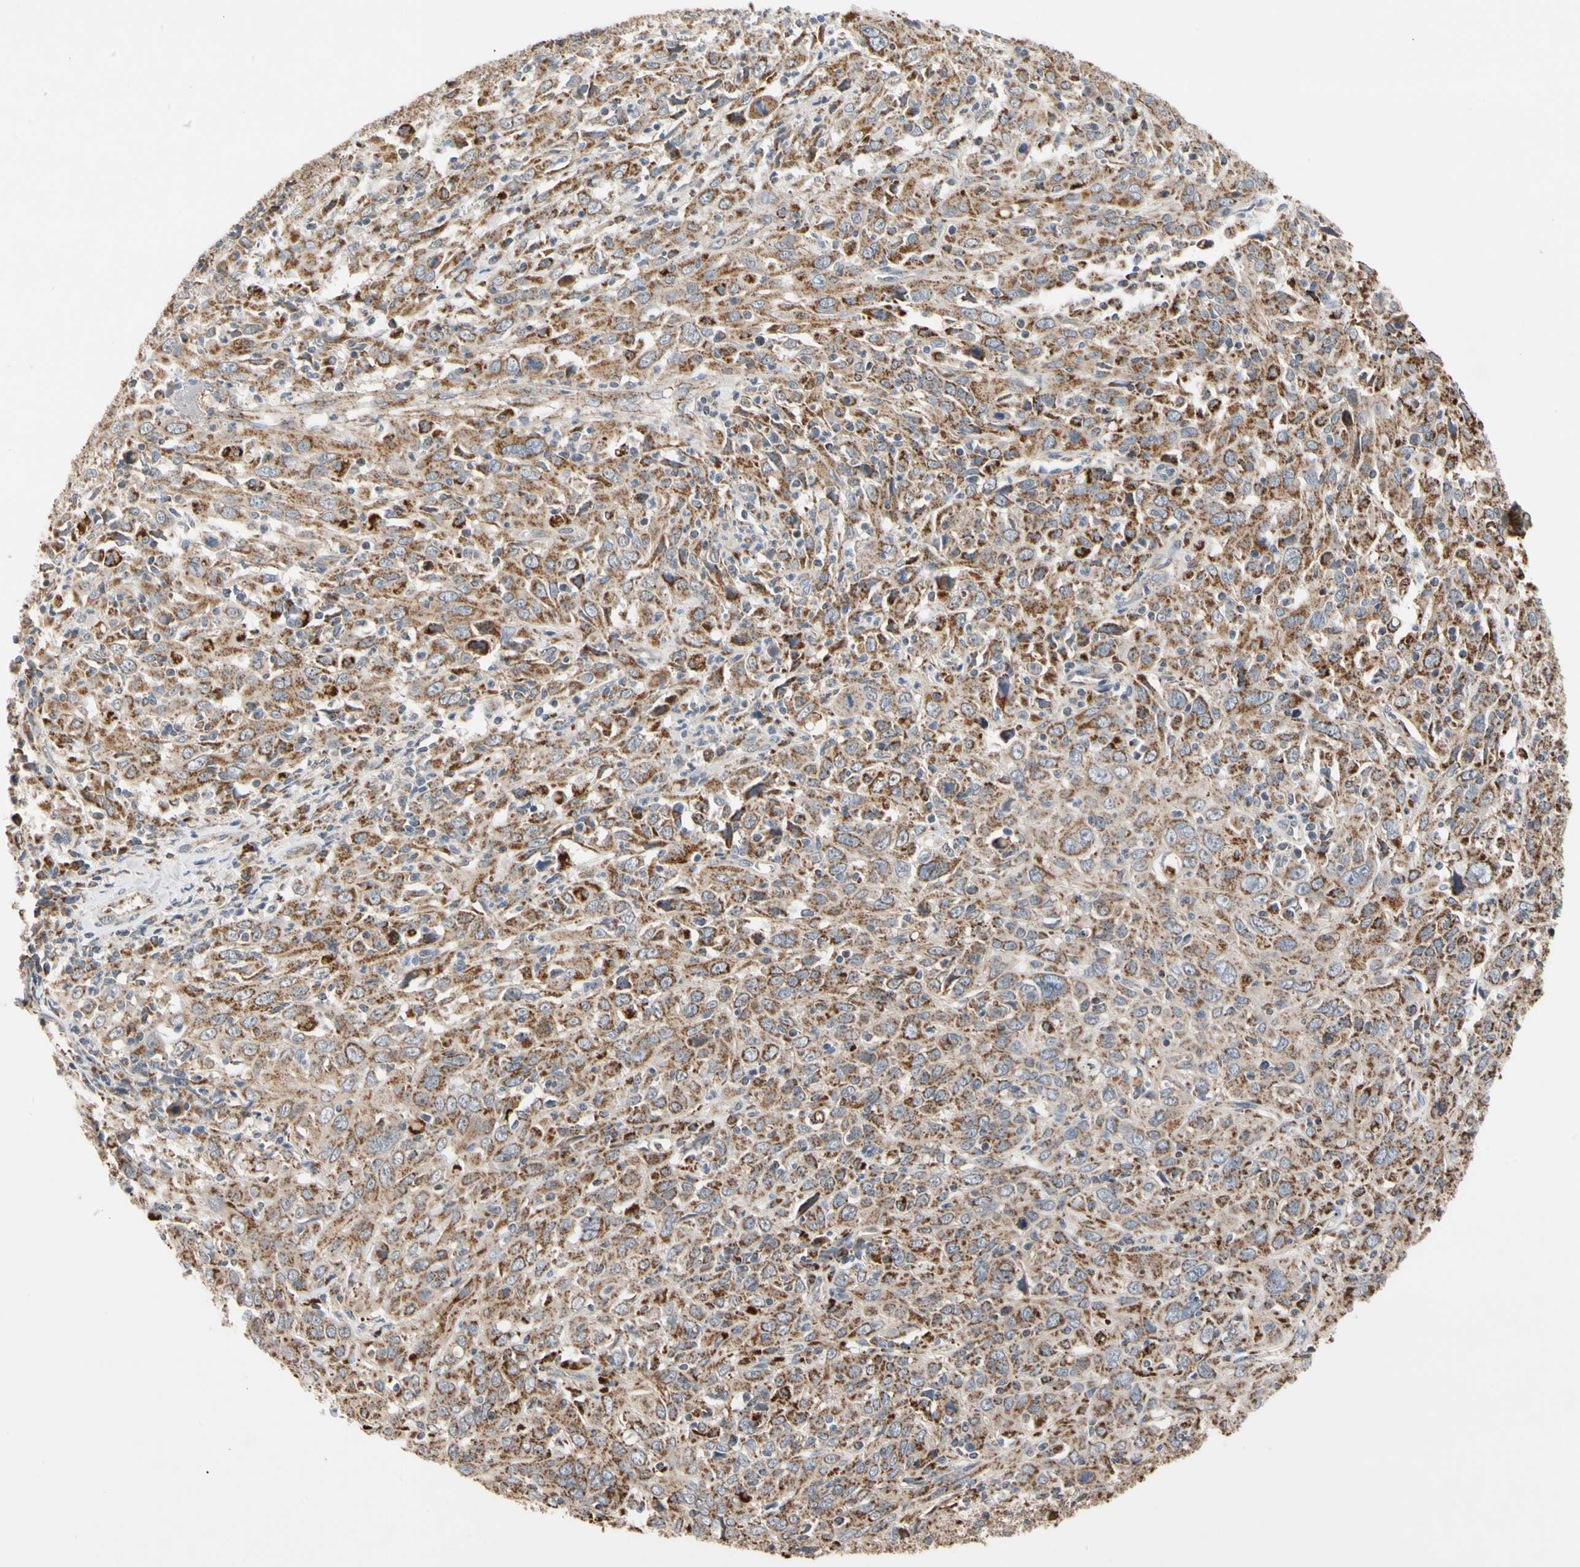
{"staining": {"intensity": "moderate", "quantity": ">75%", "location": "cytoplasmic/membranous"}, "tissue": "cervical cancer", "cell_type": "Tumor cells", "image_type": "cancer", "snomed": [{"axis": "morphology", "description": "Squamous cell carcinoma, NOS"}, {"axis": "topography", "description": "Cervix"}], "caption": "Immunohistochemistry (IHC) histopathology image of cervical cancer stained for a protein (brown), which reveals medium levels of moderate cytoplasmic/membranous expression in about >75% of tumor cells.", "gene": "GPD2", "patient": {"sex": "female", "age": 46}}